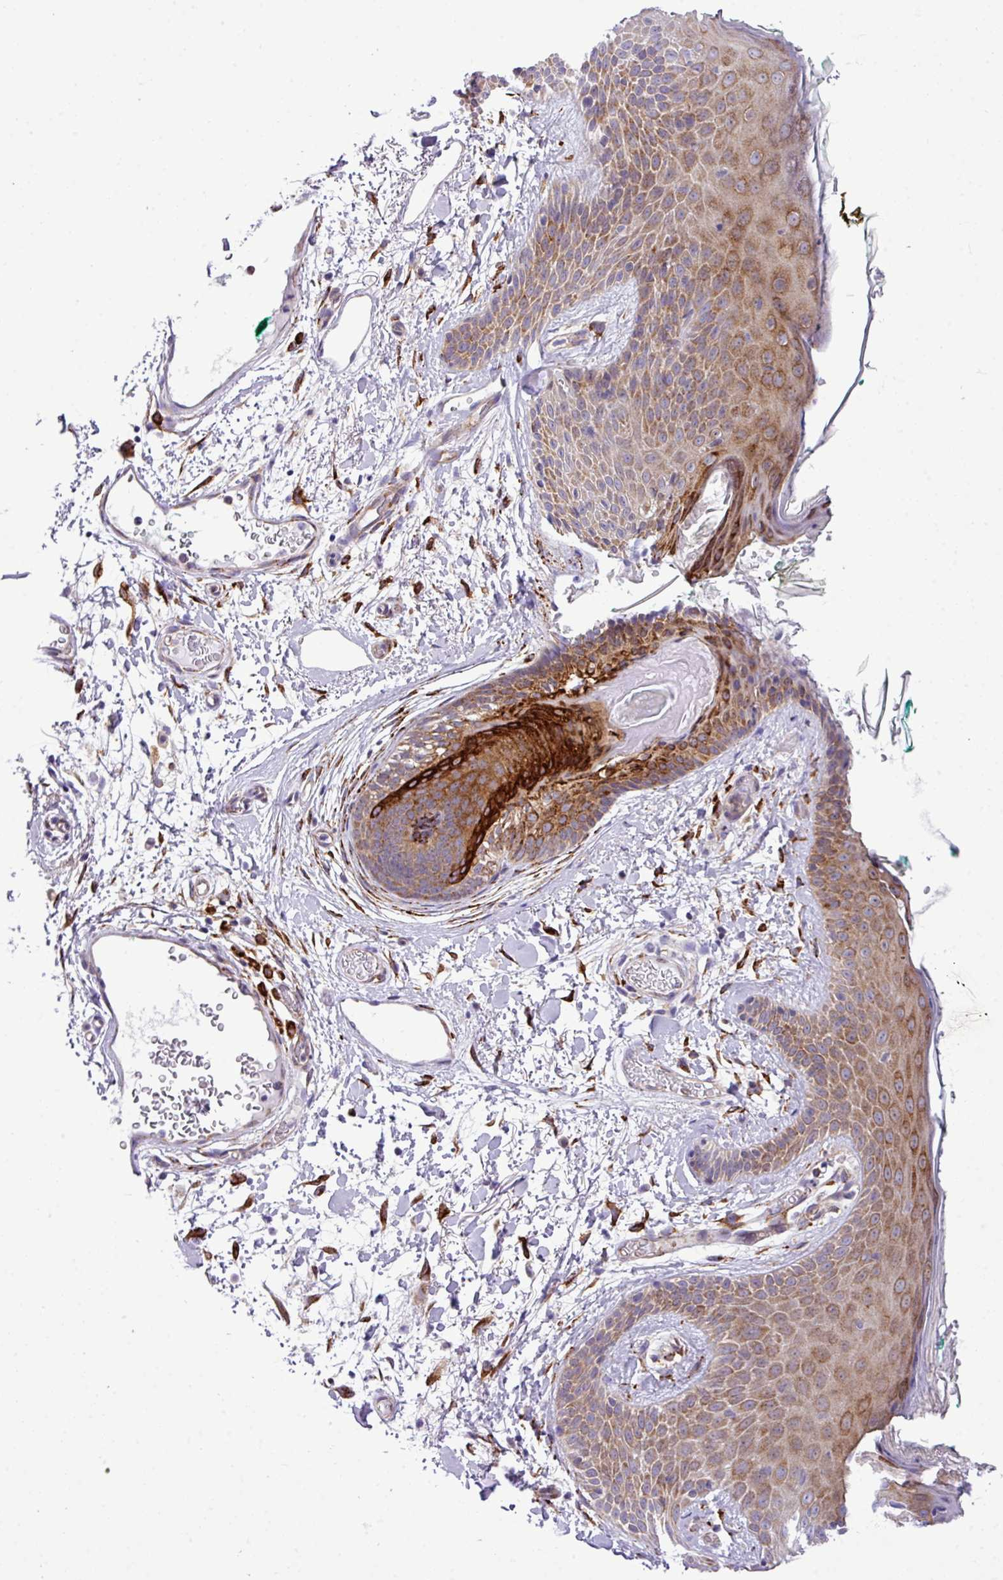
{"staining": {"intensity": "strong", "quantity": "<25%", "location": "cytoplasmic/membranous"}, "tissue": "skin", "cell_type": "Fibroblasts", "image_type": "normal", "snomed": [{"axis": "morphology", "description": "Normal tissue, NOS"}, {"axis": "topography", "description": "Skin"}], "caption": "Immunohistochemistry (IHC) photomicrograph of benign skin: skin stained using immunohistochemistry (IHC) displays medium levels of strong protein expression localized specifically in the cytoplasmic/membranous of fibroblasts, appearing as a cytoplasmic/membranous brown color.", "gene": "CFAP97", "patient": {"sex": "male", "age": 79}}